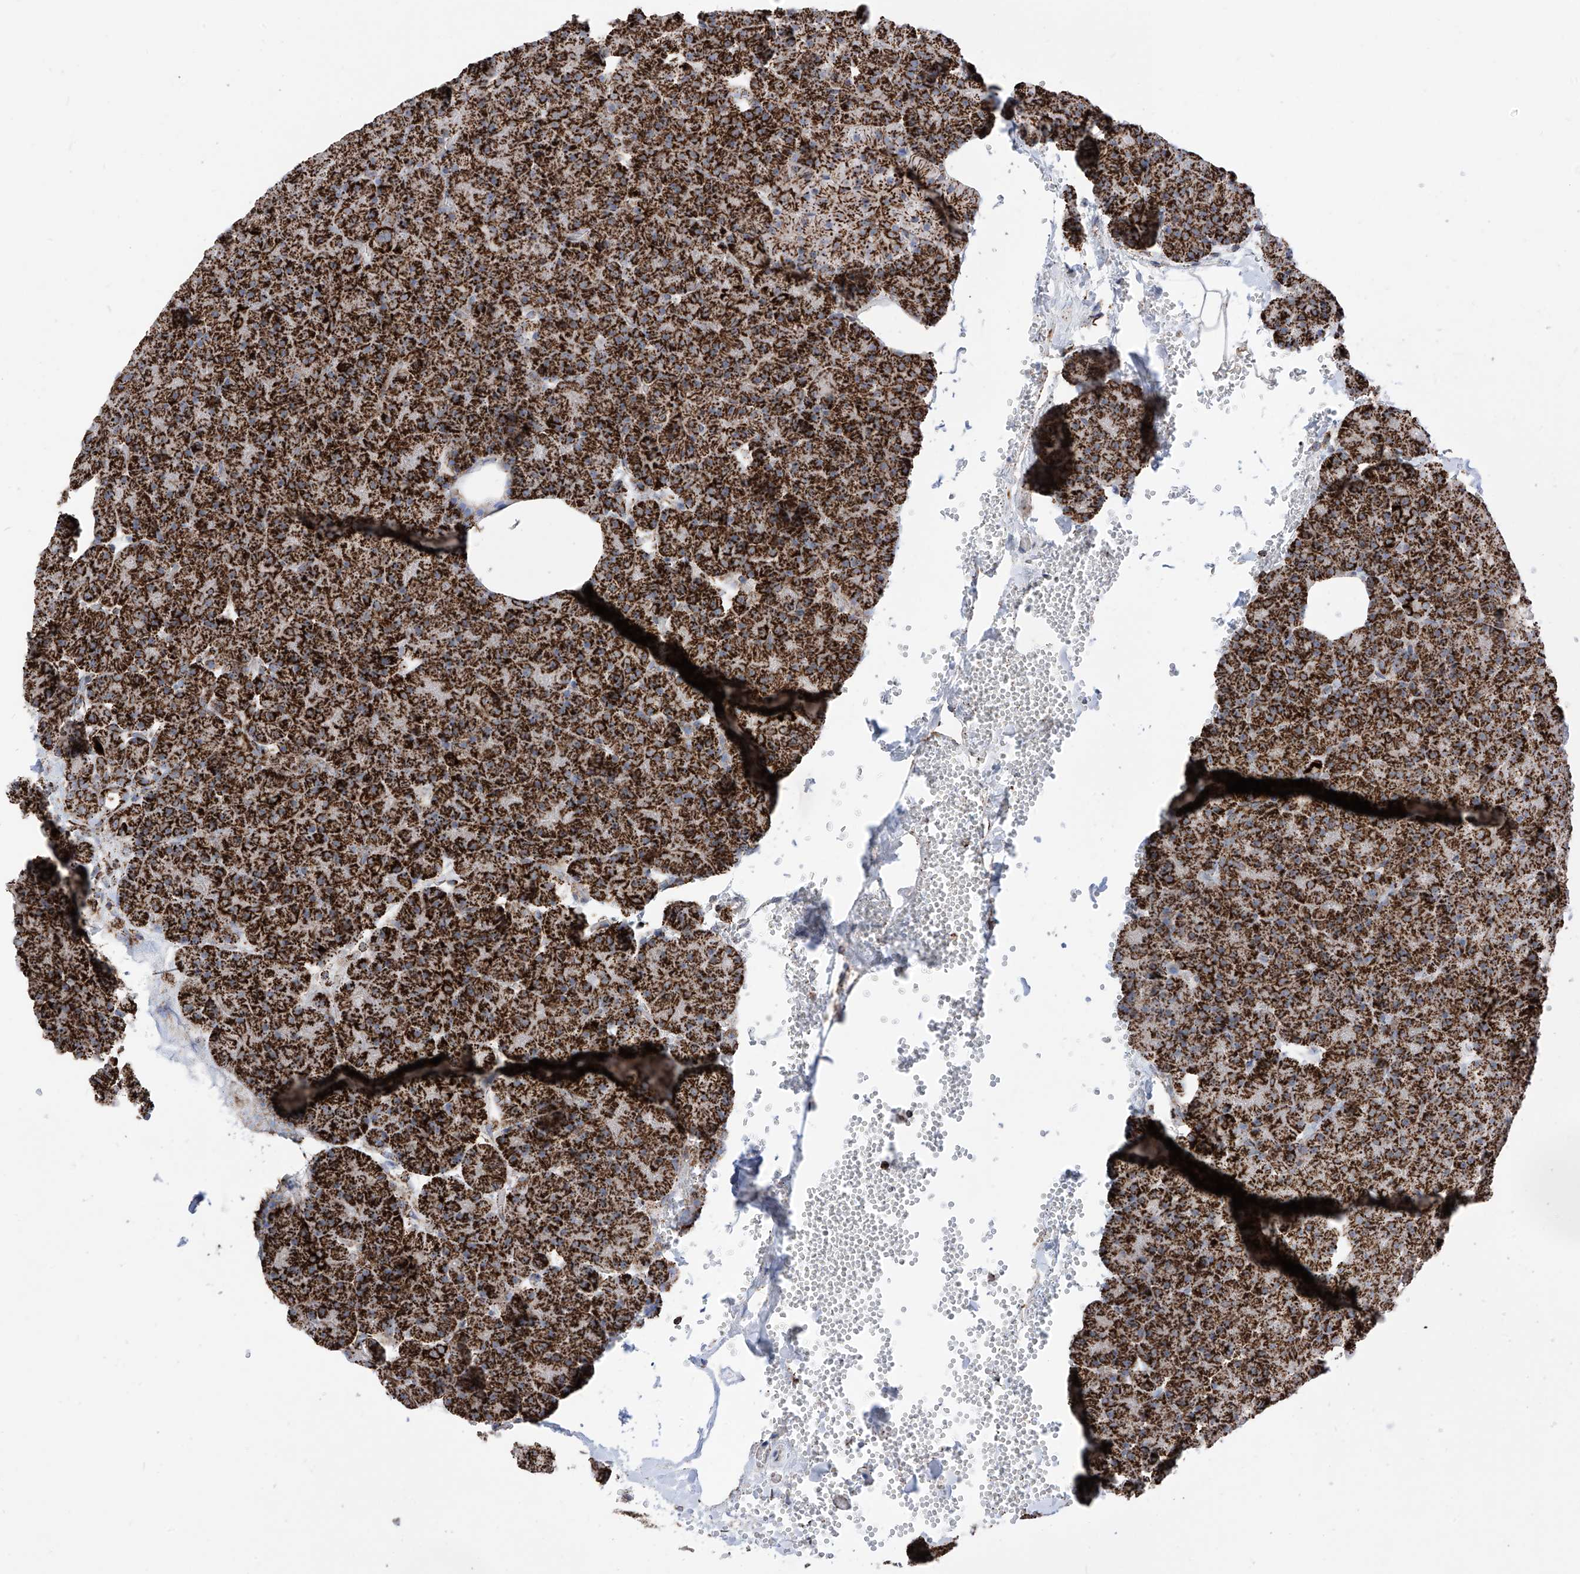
{"staining": {"intensity": "strong", "quantity": ">75%", "location": "cytoplasmic/membranous"}, "tissue": "pancreas", "cell_type": "Exocrine glandular cells", "image_type": "normal", "snomed": [{"axis": "morphology", "description": "Normal tissue, NOS"}, {"axis": "morphology", "description": "Carcinoid, malignant, NOS"}, {"axis": "topography", "description": "Pancreas"}], "caption": "Immunohistochemical staining of unremarkable human pancreas exhibits high levels of strong cytoplasmic/membranous staining in approximately >75% of exocrine glandular cells. Using DAB (brown) and hematoxylin (blue) stains, captured at high magnification using brightfield microscopy.", "gene": "COX5B", "patient": {"sex": "female", "age": 35}}